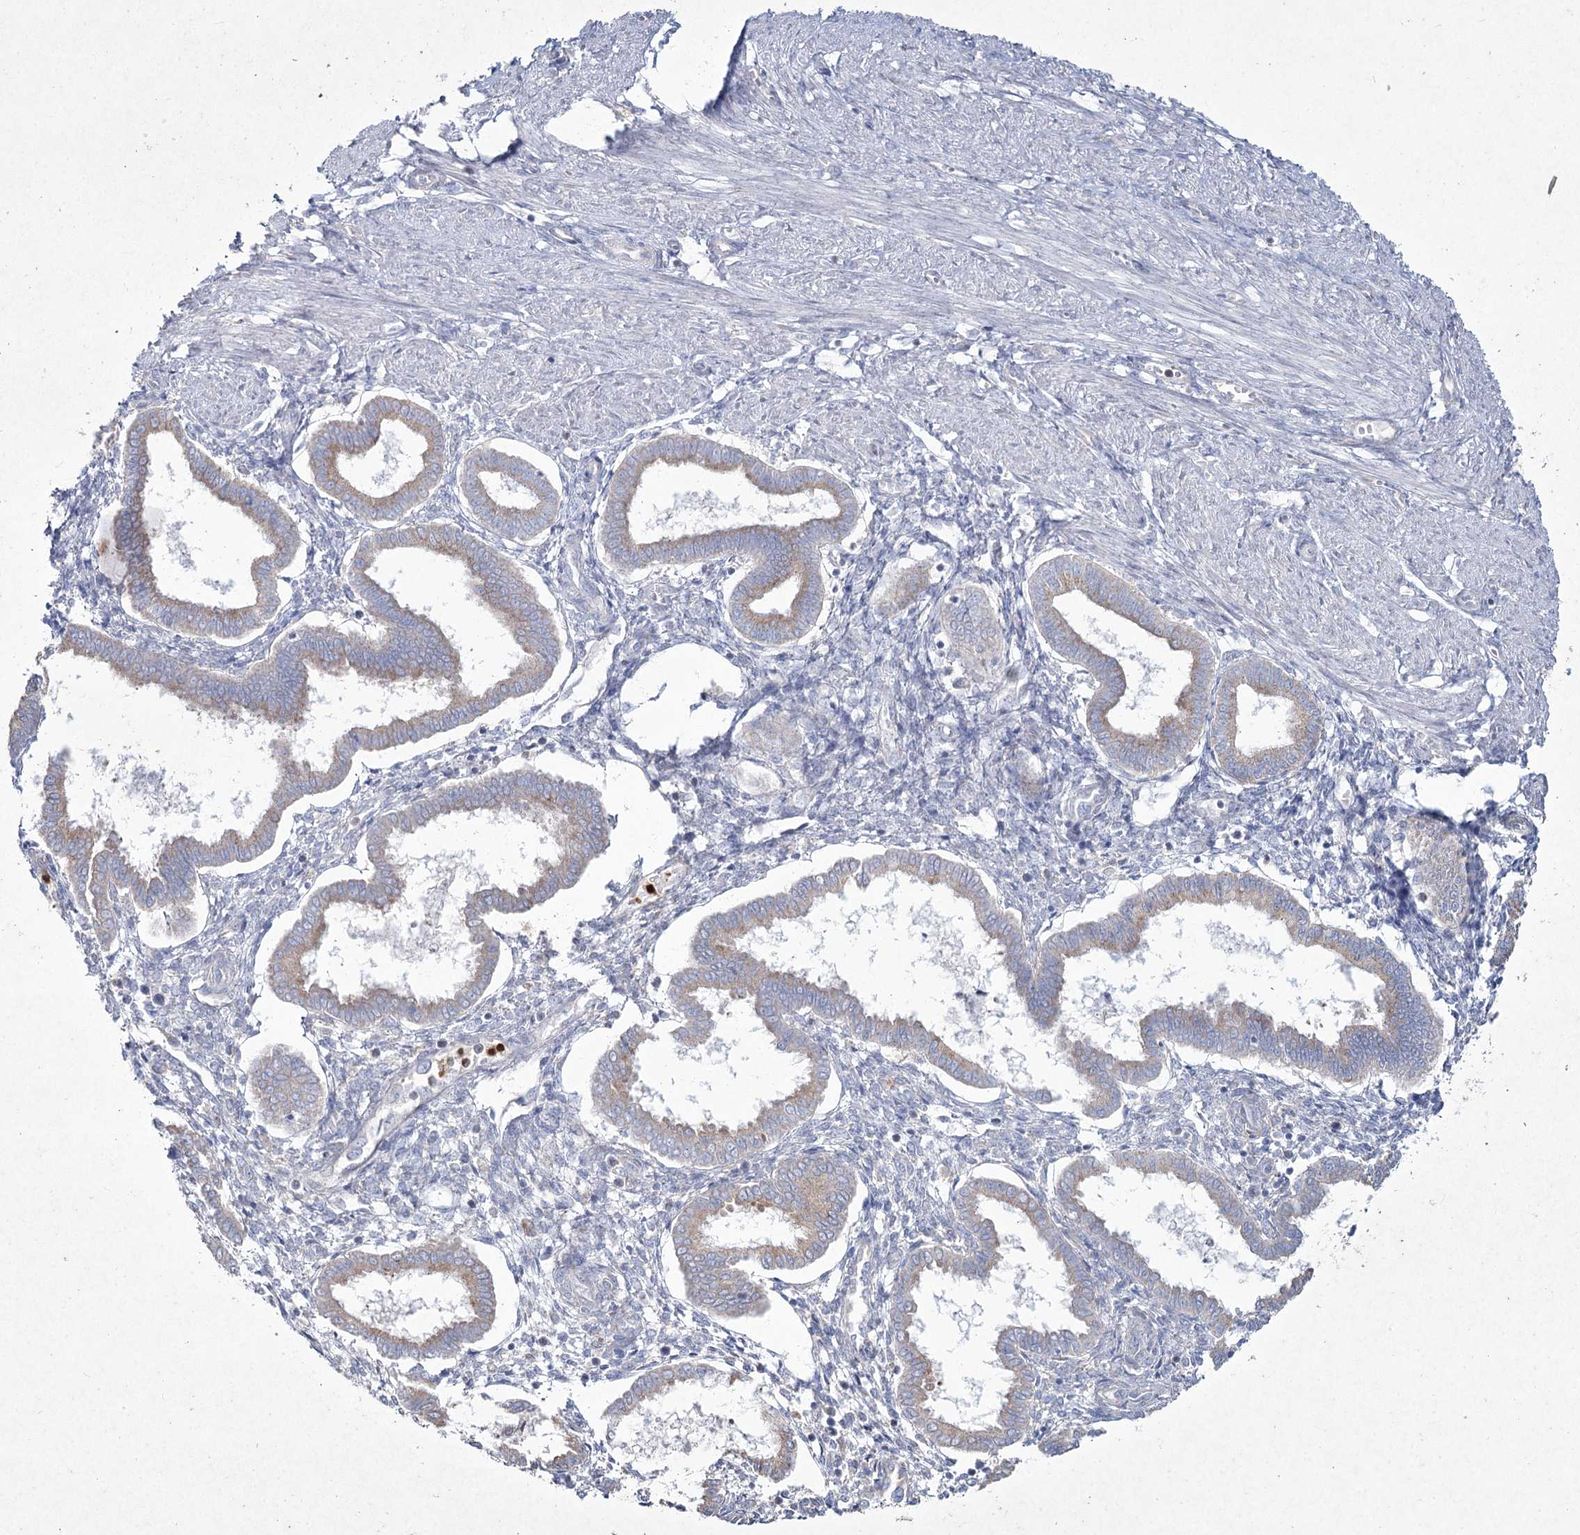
{"staining": {"intensity": "negative", "quantity": "none", "location": "none"}, "tissue": "endometrium", "cell_type": "Cells in endometrial stroma", "image_type": "normal", "snomed": [{"axis": "morphology", "description": "Normal tissue, NOS"}, {"axis": "topography", "description": "Endometrium"}], "caption": "Immunohistochemical staining of unremarkable endometrium demonstrates no significant staining in cells in endometrial stroma.", "gene": "NIPAL4", "patient": {"sex": "female", "age": 25}}